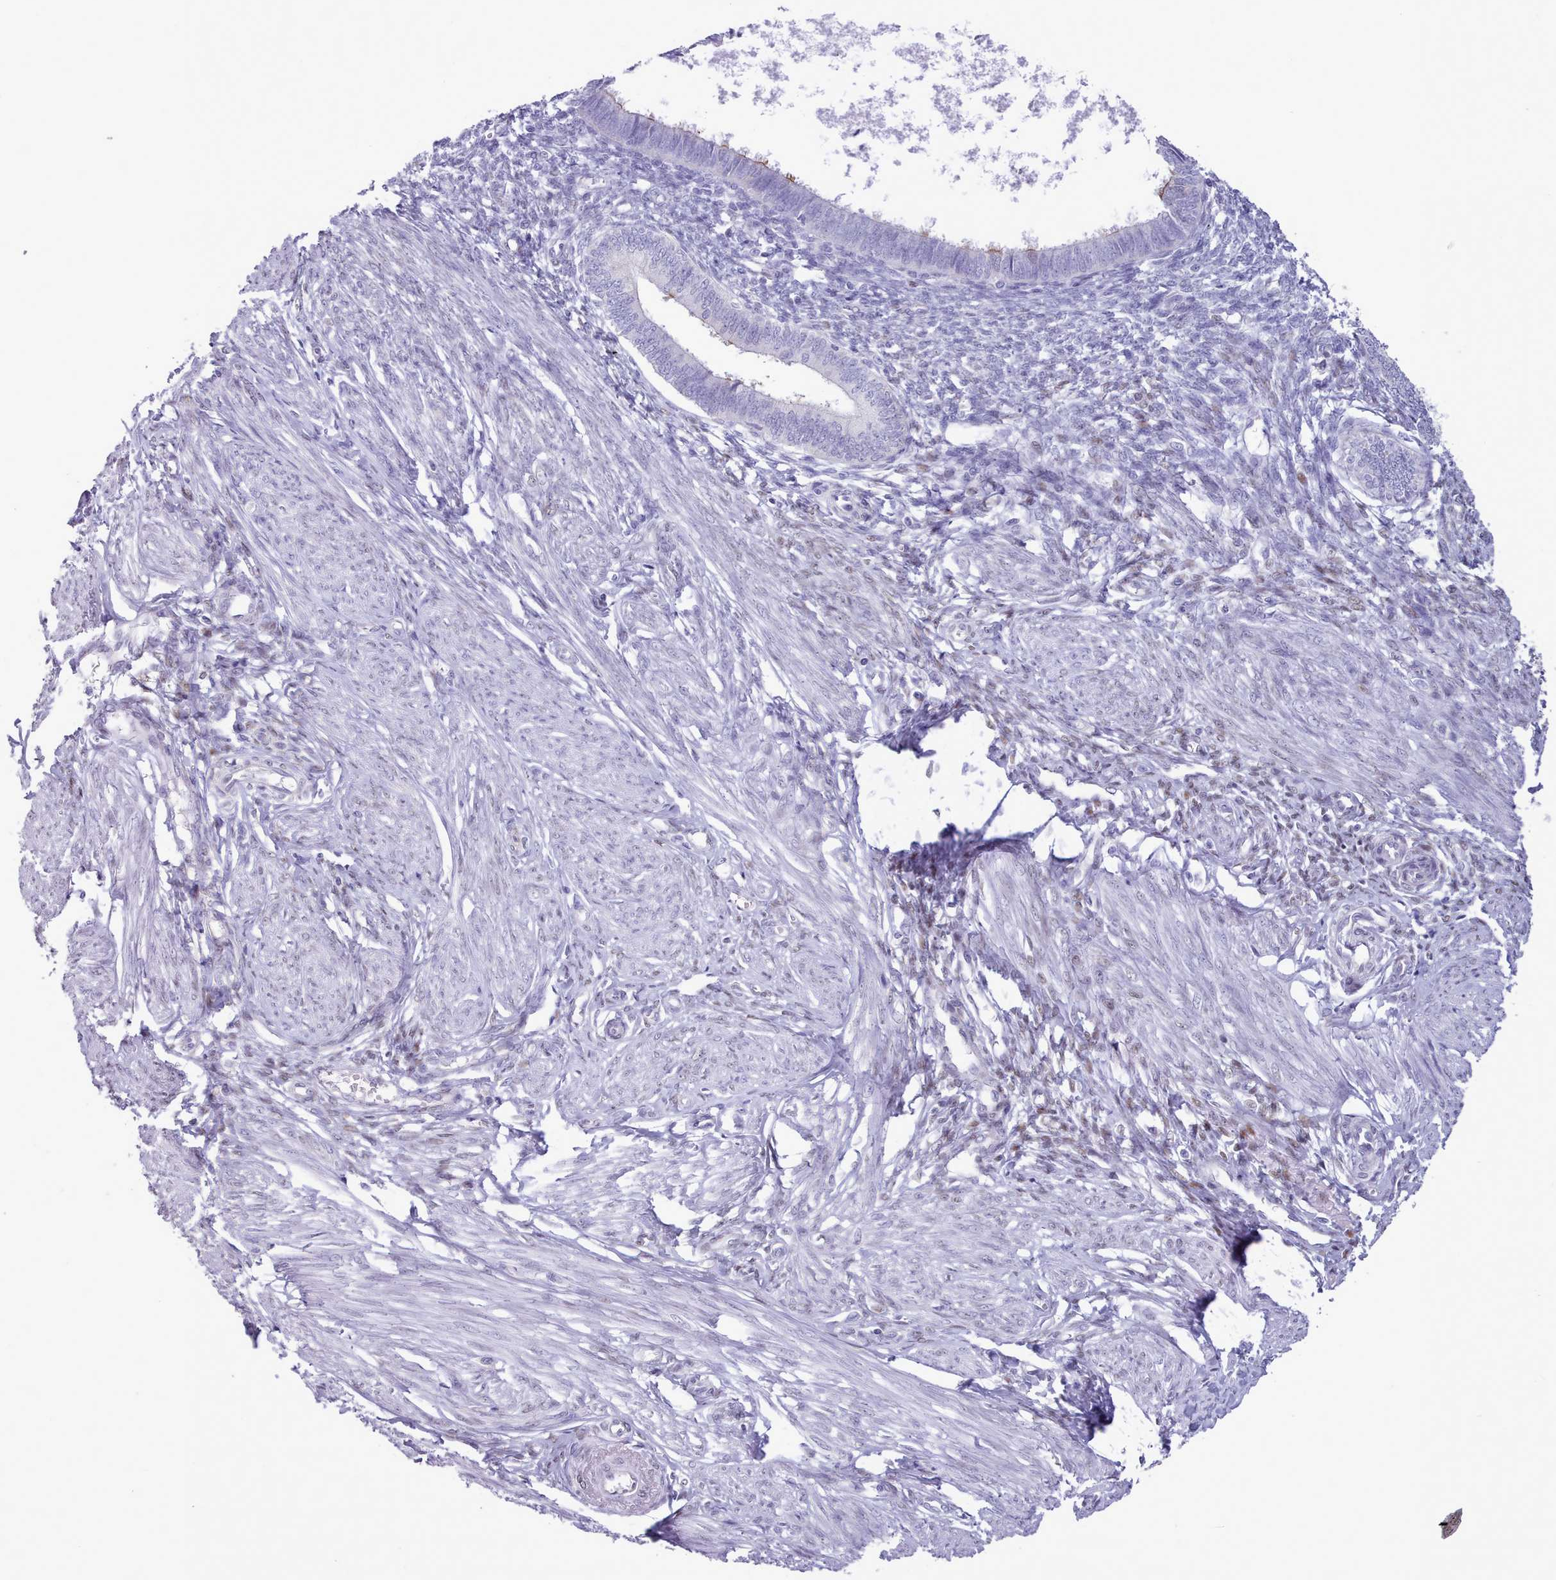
{"staining": {"intensity": "negative", "quantity": "none", "location": "none"}, "tissue": "endometrium", "cell_type": "Cells in endometrial stroma", "image_type": "normal", "snomed": [{"axis": "morphology", "description": "Normal tissue, NOS"}, {"axis": "topography", "description": "Endometrium"}], "caption": "Immunohistochemistry photomicrograph of normal human endometrium stained for a protein (brown), which displays no expression in cells in endometrial stroma. (DAB immunohistochemistry (IHC) visualized using brightfield microscopy, high magnification).", "gene": "TMEM253", "patient": {"sex": "female", "age": 46}}